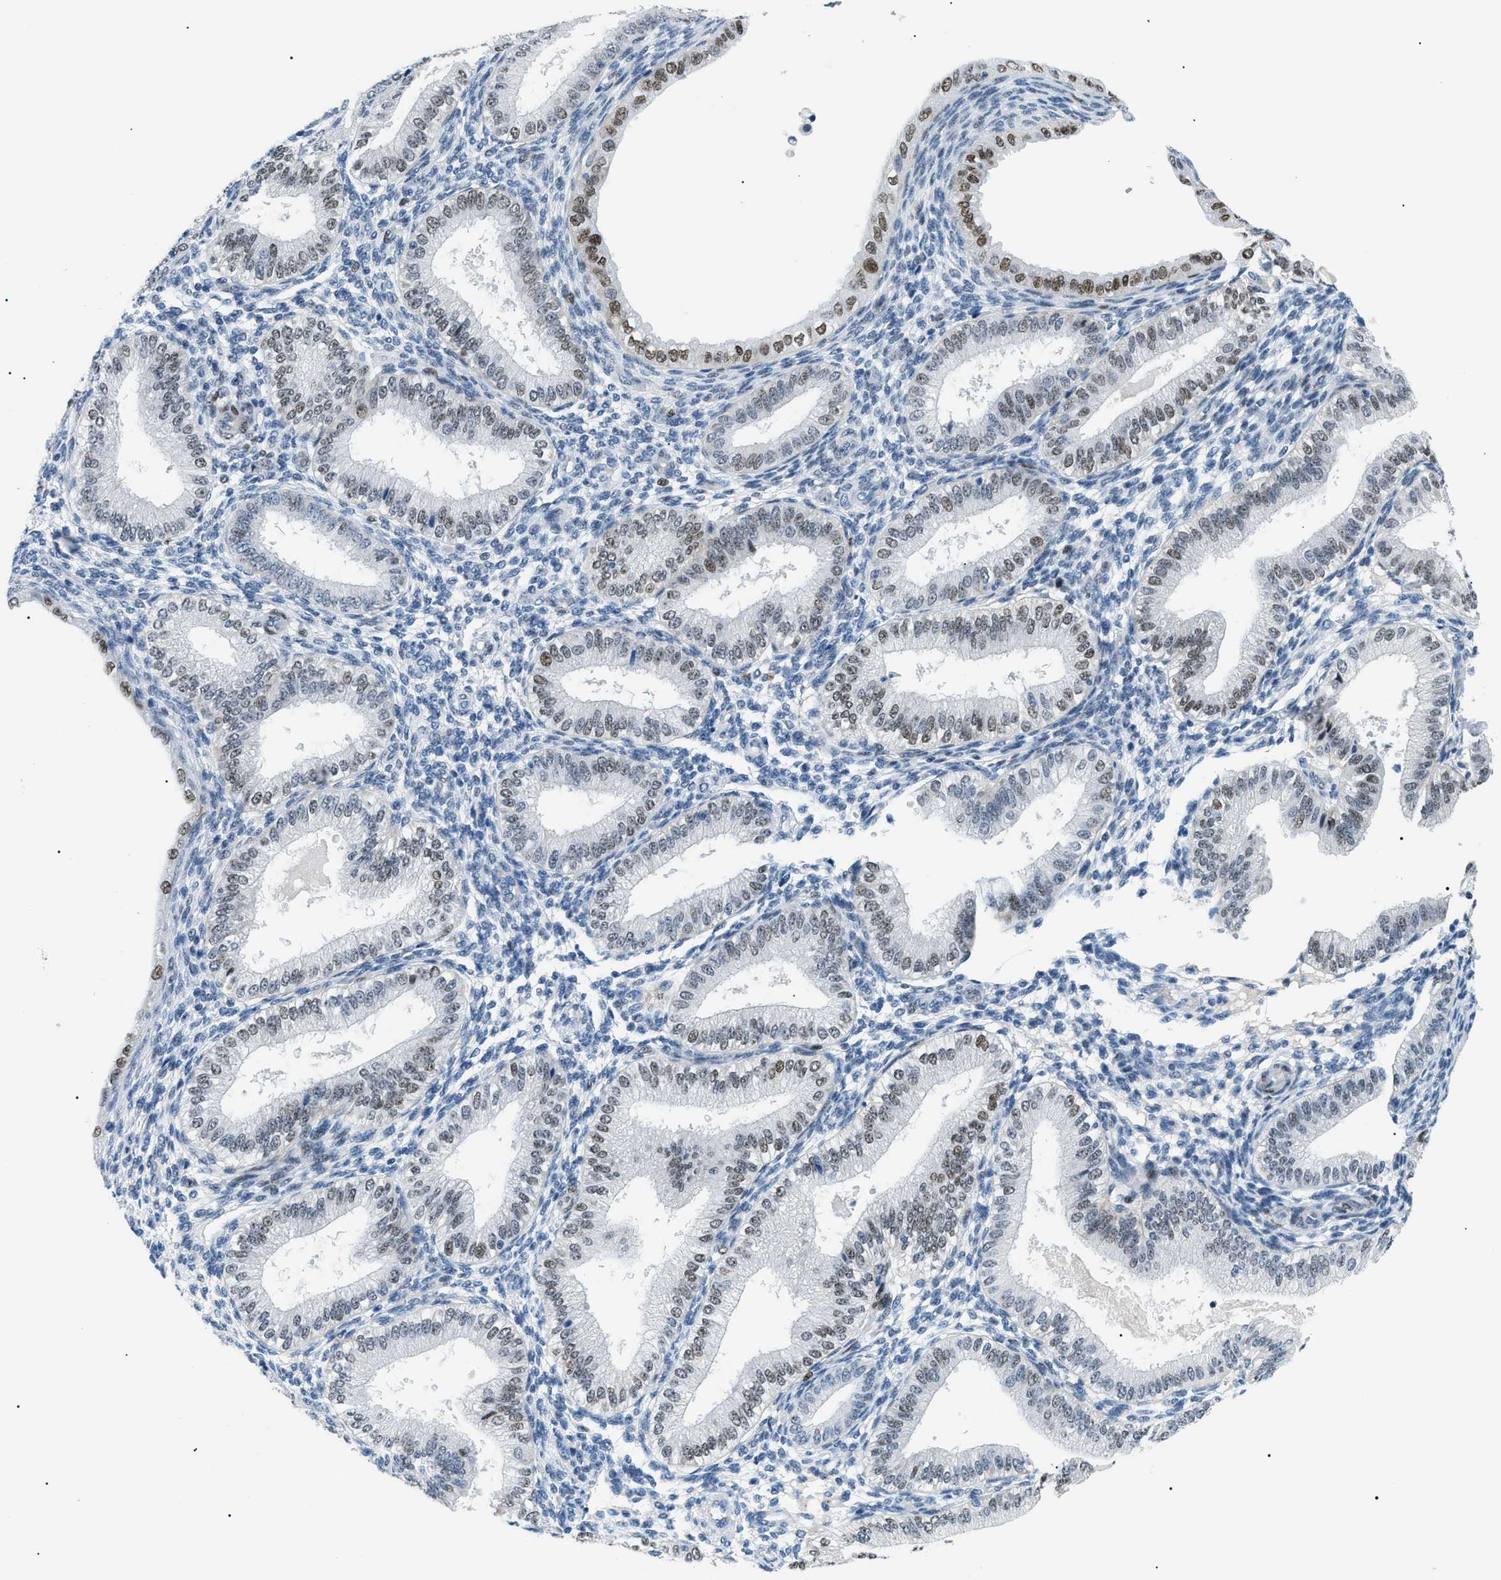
{"staining": {"intensity": "negative", "quantity": "none", "location": "none"}, "tissue": "endometrium", "cell_type": "Cells in endometrial stroma", "image_type": "normal", "snomed": [{"axis": "morphology", "description": "Normal tissue, NOS"}, {"axis": "topography", "description": "Endometrium"}], "caption": "Cells in endometrial stroma are negative for brown protein staining in unremarkable endometrium. The staining is performed using DAB brown chromogen with nuclei counter-stained in using hematoxylin.", "gene": "SMARCC1", "patient": {"sex": "female", "age": 39}}